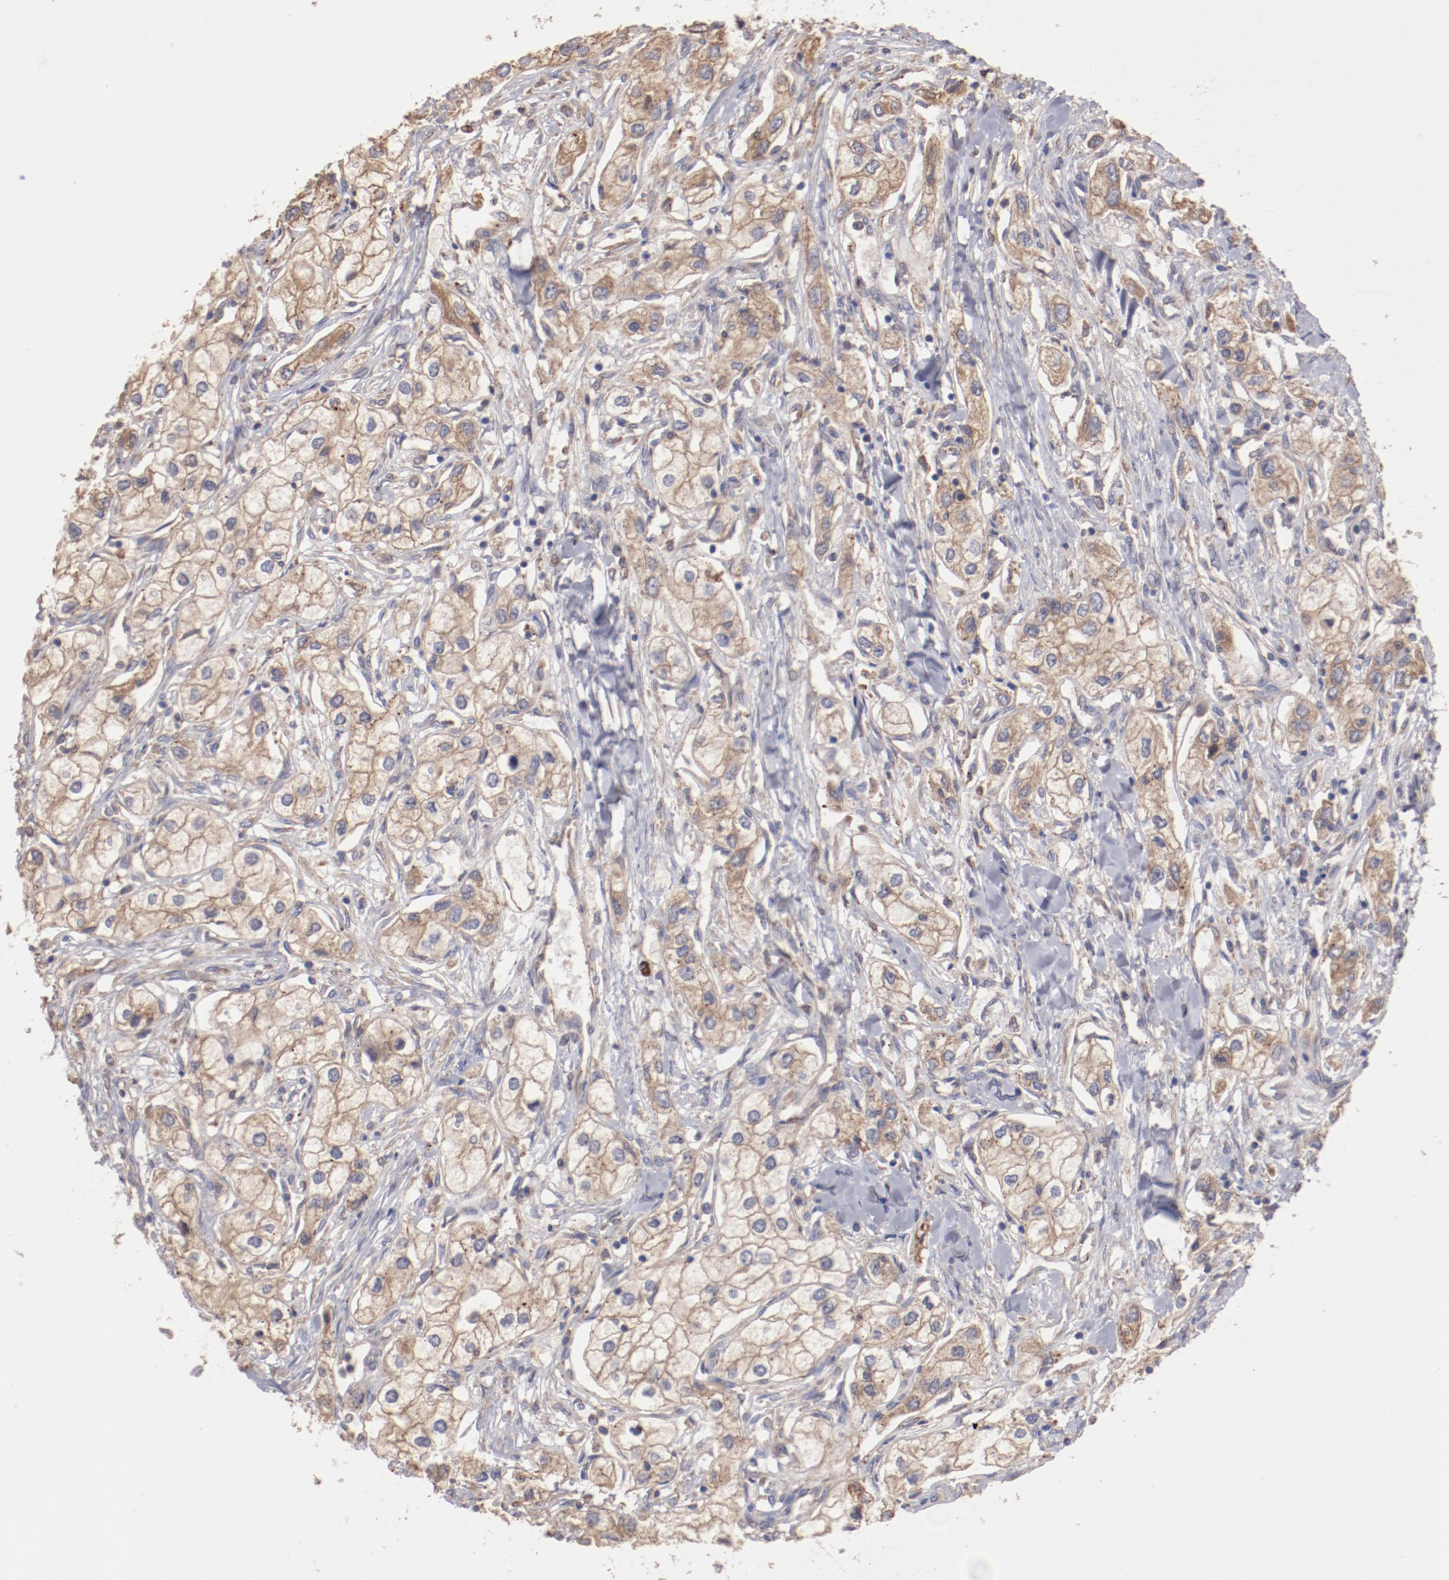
{"staining": {"intensity": "weak", "quantity": ">75%", "location": "cytoplasmic/membranous"}, "tissue": "renal cancer", "cell_type": "Tumor cells", "image_type": "cancer", "snomed": [{"axis": "morphology", "description": "Adenocarcinoma, NOS"}, {"axis": "topography", "description": "Kidney"}], "caption": "Protein expression analysis of adenocarcinoma (renal) reveals weak cytoplasmic/membranous expression in approximately >75% of tumor cells.", "gene": "NFKBIE", "patient": {"sex": "male", "age": 57}}